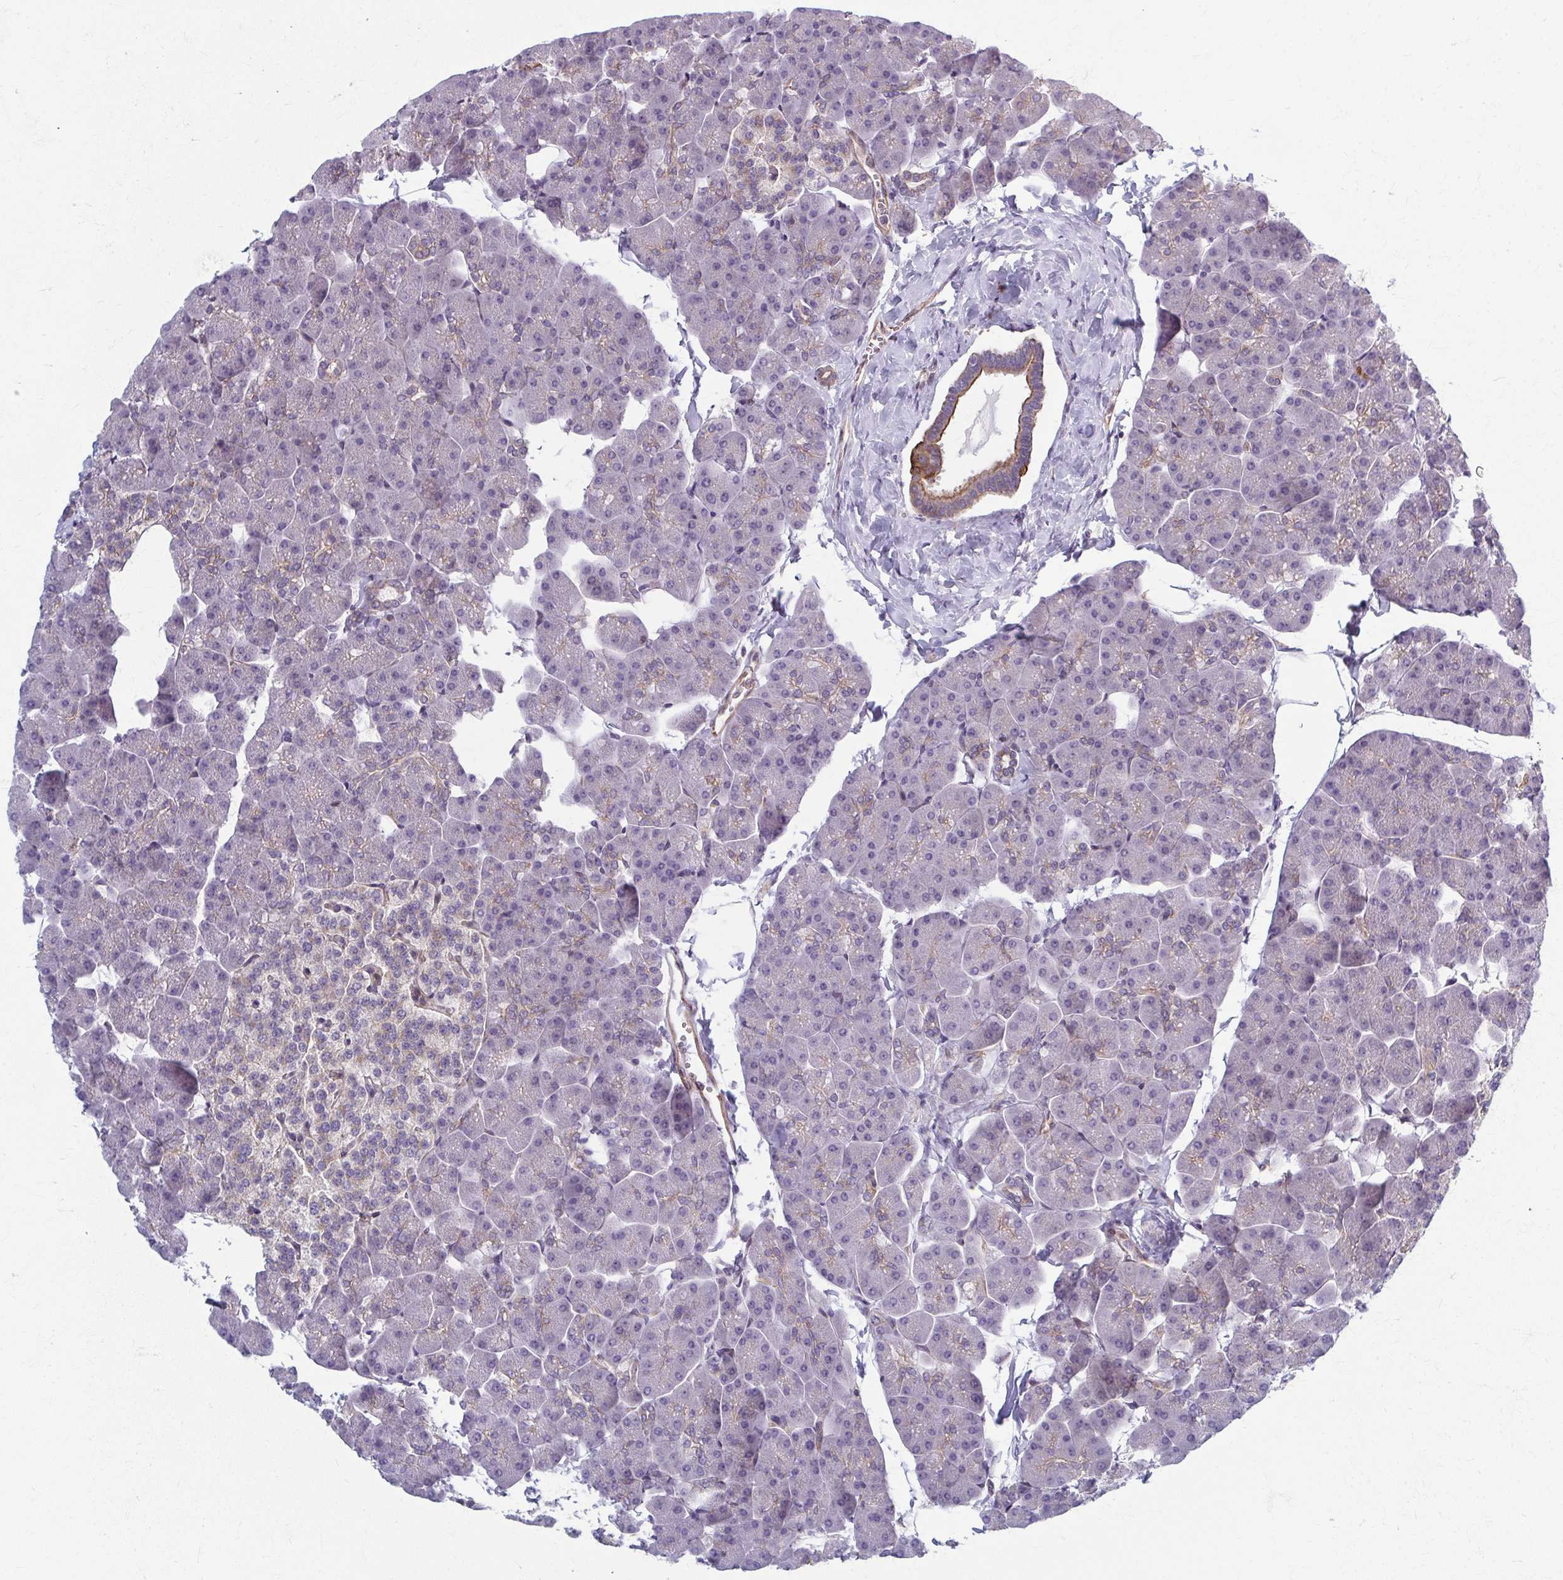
{"staining": {"intensity": "moderate", "quantity": "<25%", "location": "cytoplasmic/membranous"}, "tissue": "pancreas", "cell_type": "Exocrine glandular cells", "image_type": "normal", "snomed": [{"axis": "morphology", "description": "Normal tissue, NOS"}, {"axis": "topography", "description": "Pancreas"}], "caption": "A histopathology image of pancreas stained for a protein reveals moderate cytoplasmic/membranous brown staining in exocrine glandular cells. The protein of interest is shown in brown color, while the nuclei are stained blue.", "gene": "EID2B", "patient": {"sex": "male", "age": 35}}